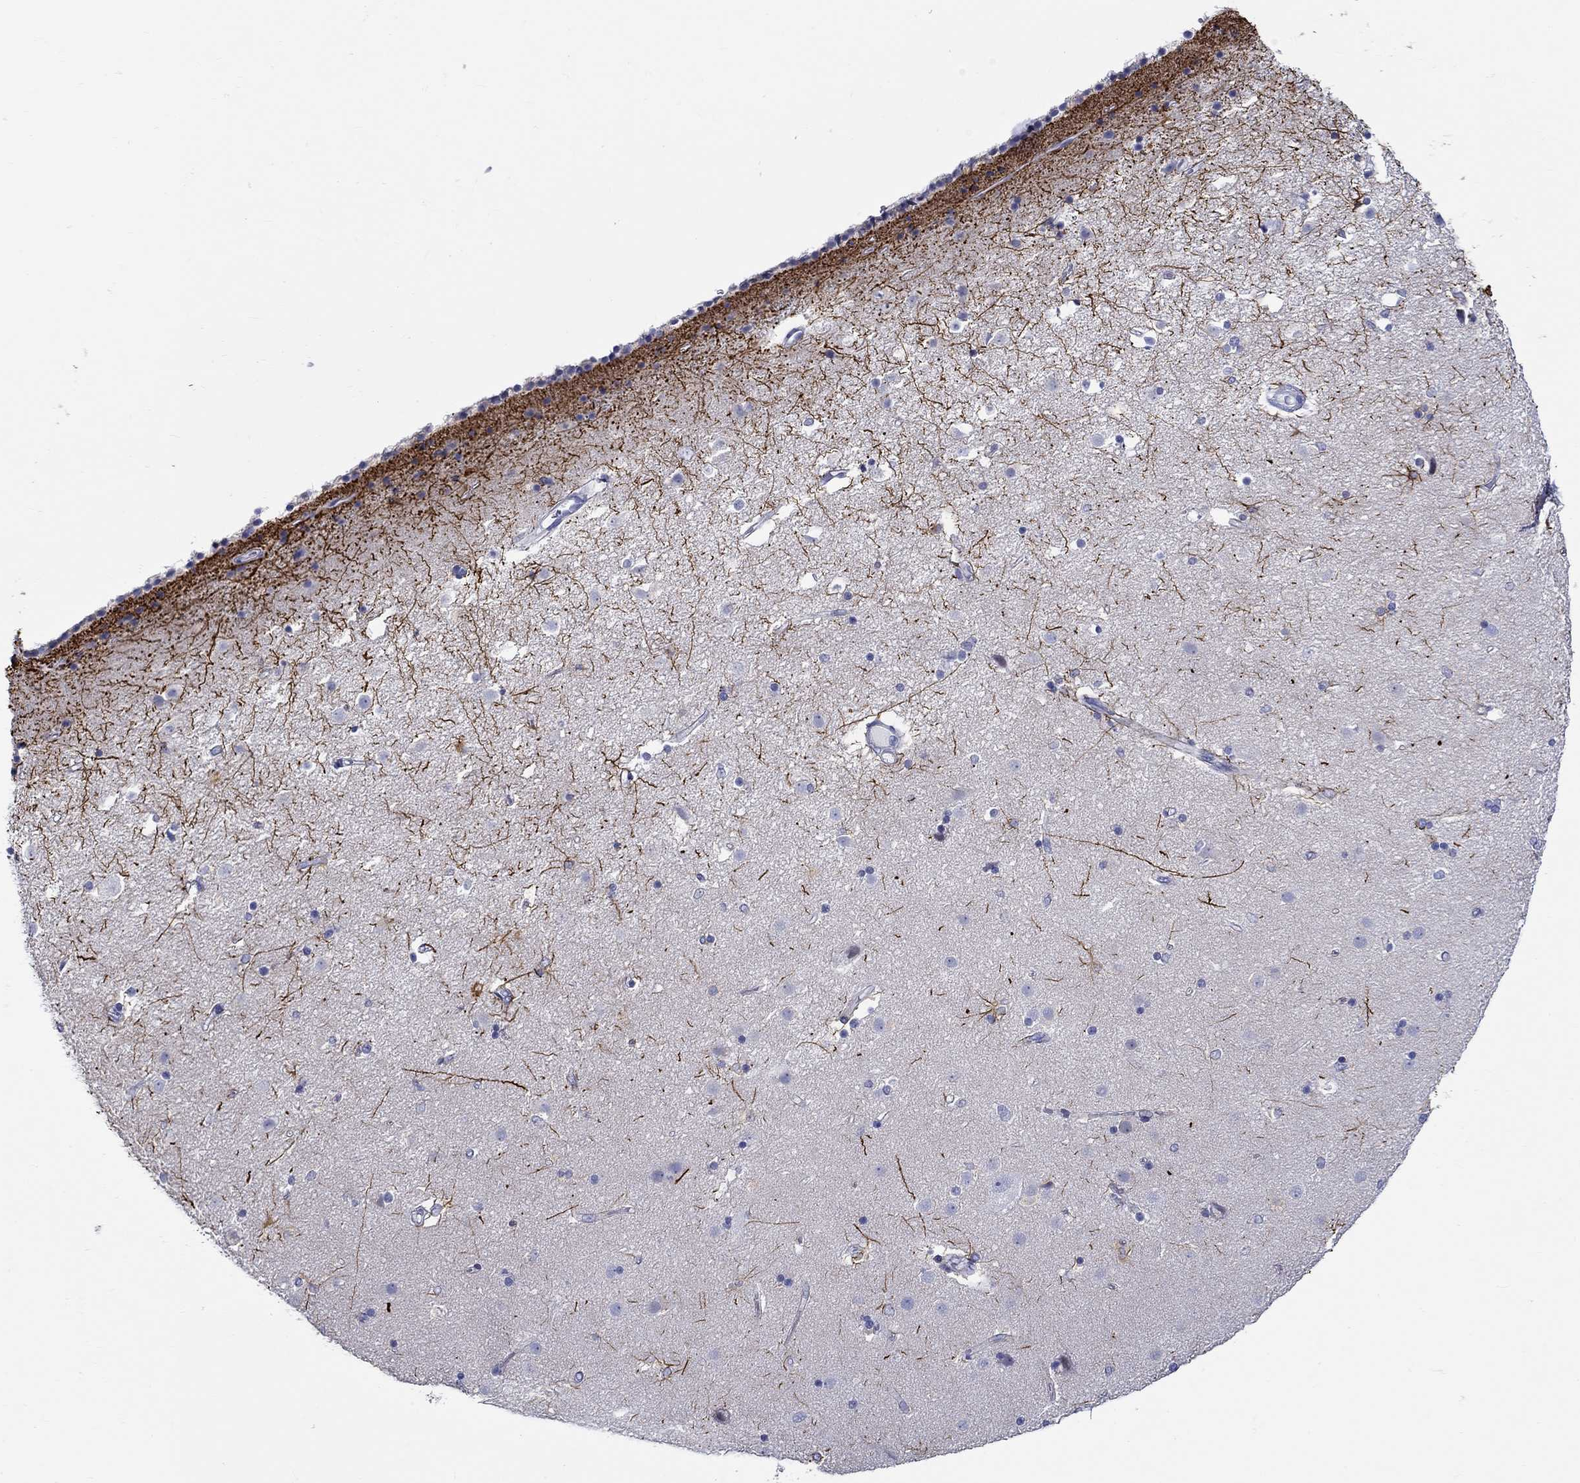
{"staining": {"intensity": "strong", "quantity": "<25%", "location": "cytoplasmic/membranous"}, "tissue": "caudate", "cell_type": "Glial cells", "image_type": "normal", "snomed": [{"axis": "morphology", "description": "Normal tissue, NOS"}, {"axis": "topography", "description": "Lateral ventricle wall"}], "caption": "Caudate stained for a protein reveals strong cytoplasmic/membranous positivity in glial cells. The protein is shown in brown color, while the nuclei are stained blue.", "gene": "CRYGS", "patient": {"sex": "female", "age": 71}}